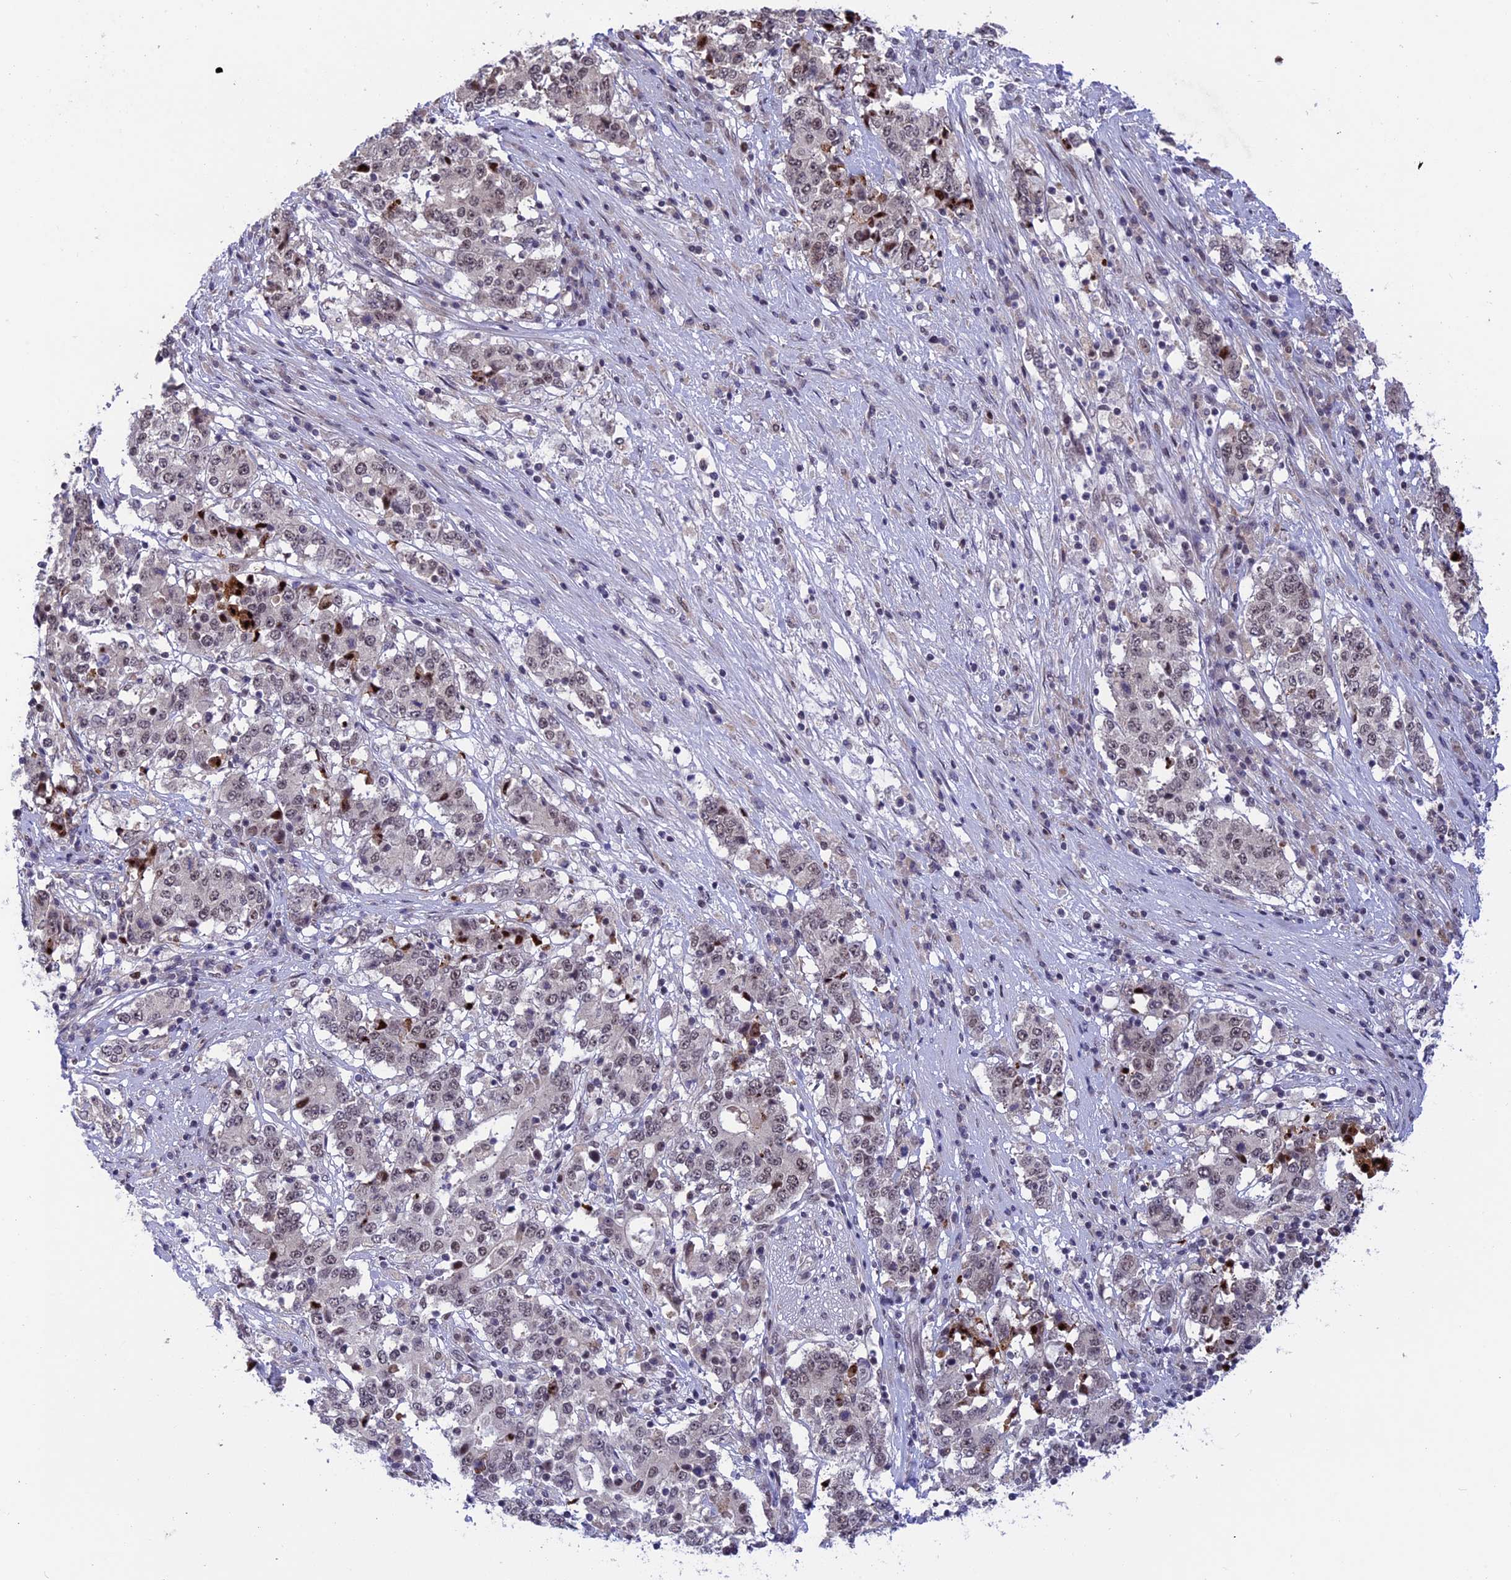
{"staining": {"intensity": "weak", "quantity": "25%-75%", "location": "nuclear"}, "tissue": "stomach cancer", "cell_type": "Tumor cells", "image_type": "cancer", "snomed": [{"axis": "morphology", "description": "Adenocarcinoma, NOS"}, {"axis": "topography", "description": "Stomach"}], "caption": "DAB (3,3'-diaminobenzidine) immunohistochemical staining of human stomach cancer (adenocarcinoma) shows weak nuclear protein positivity in about 25%-75% of tumor cells.", "gene": "POLR2C", "patient": {"sex": "male", "age": 59}}